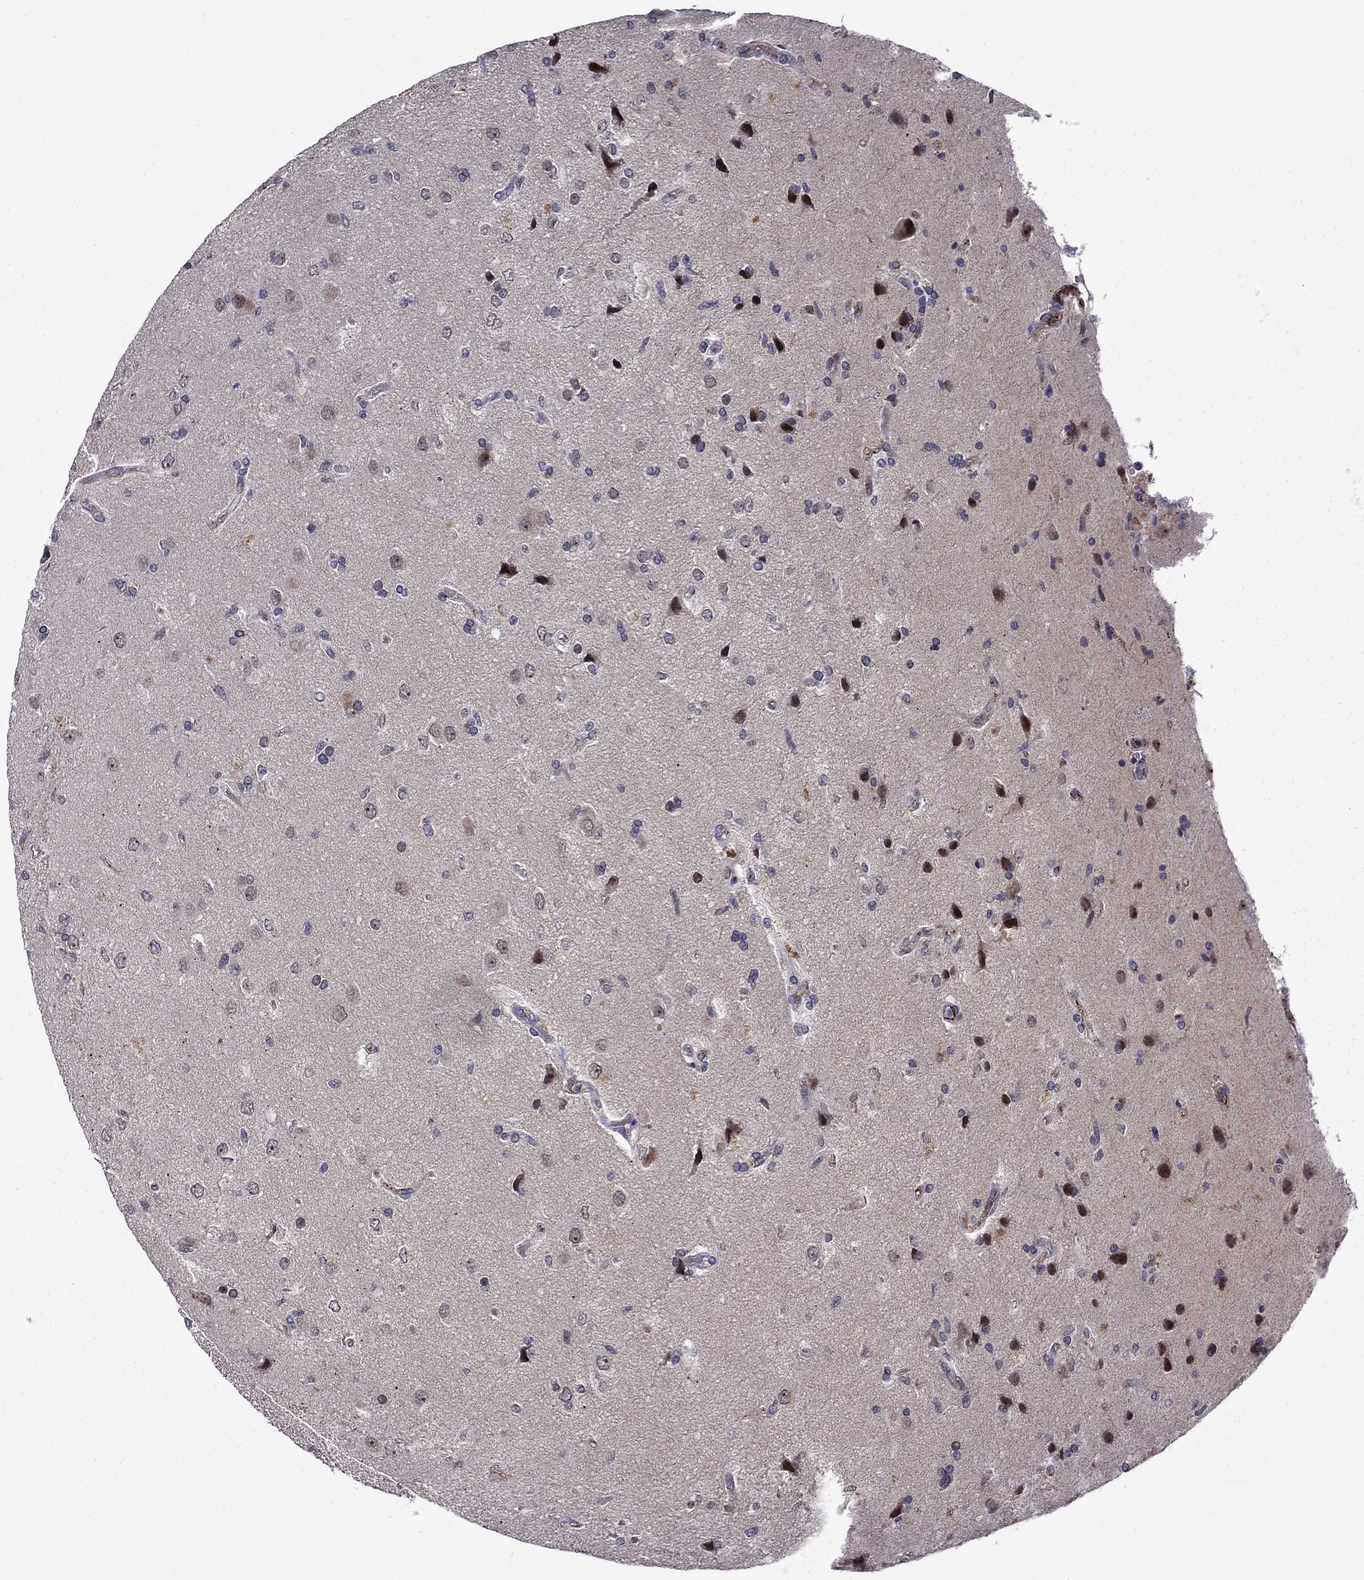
{"staining": {"intensity": "negative", "quantity": "none", "location": "none"}, "tissue": "glioma", "cell_type": "Tumor cells", "image_type": "cancer", "snomed": [{"axis": "morphology", "description": "Glioma, malignant, High grade"}, {"axis": "topography", "description": "Brain"}], "caption": "Immunohistochemistry photomicrograph of glioma stained for a protein (brown), which shows no staining in tumor cells. (Brightfield microscopy of DAB immunohistochemistry (IHC) at high magnification).", "gene": "SLITRK1", "patient": {"sex": "male", "age": 56}}